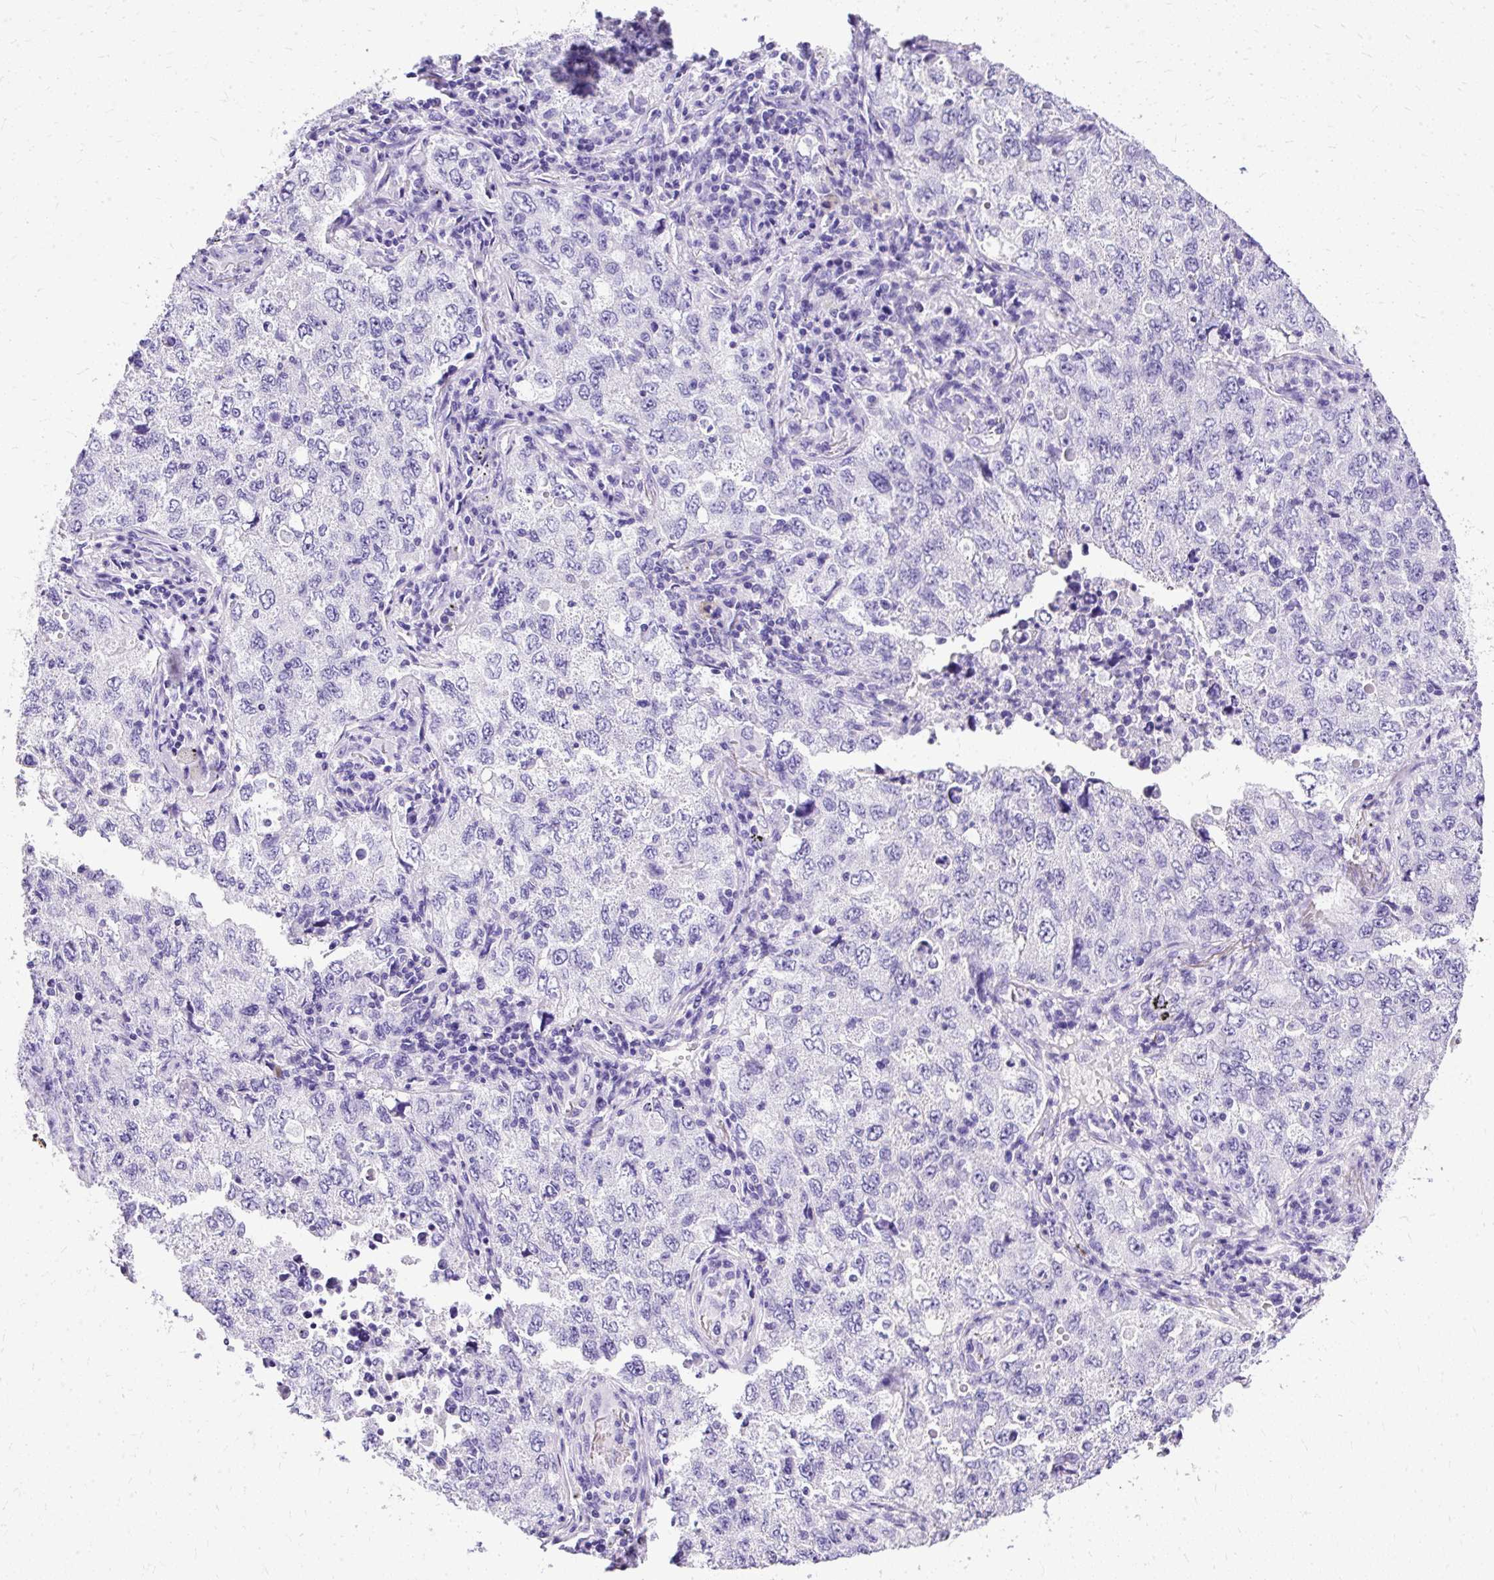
{"staining": {"intensity": "negative", "quantity": "none", "location": "none"}, "tissue": "lung cancer", "cell_type": "Tumor cells", "image_type": "cancer", "snomed": [{"axis": "morphology", "description": "Adenocarcinoma, NOS"}, {"axis": "topography", "description": "Lung"}], "caption": "High magnification brightfield microscopy of lung cancer stained with DAB (3,3'-diaminobenzidine) (brown) and counterstained with hematoxylin (blue): tumor cells show no significant staining.", "gene": "SLC8A2", "patient": {"sex": "female", "age": 57}}